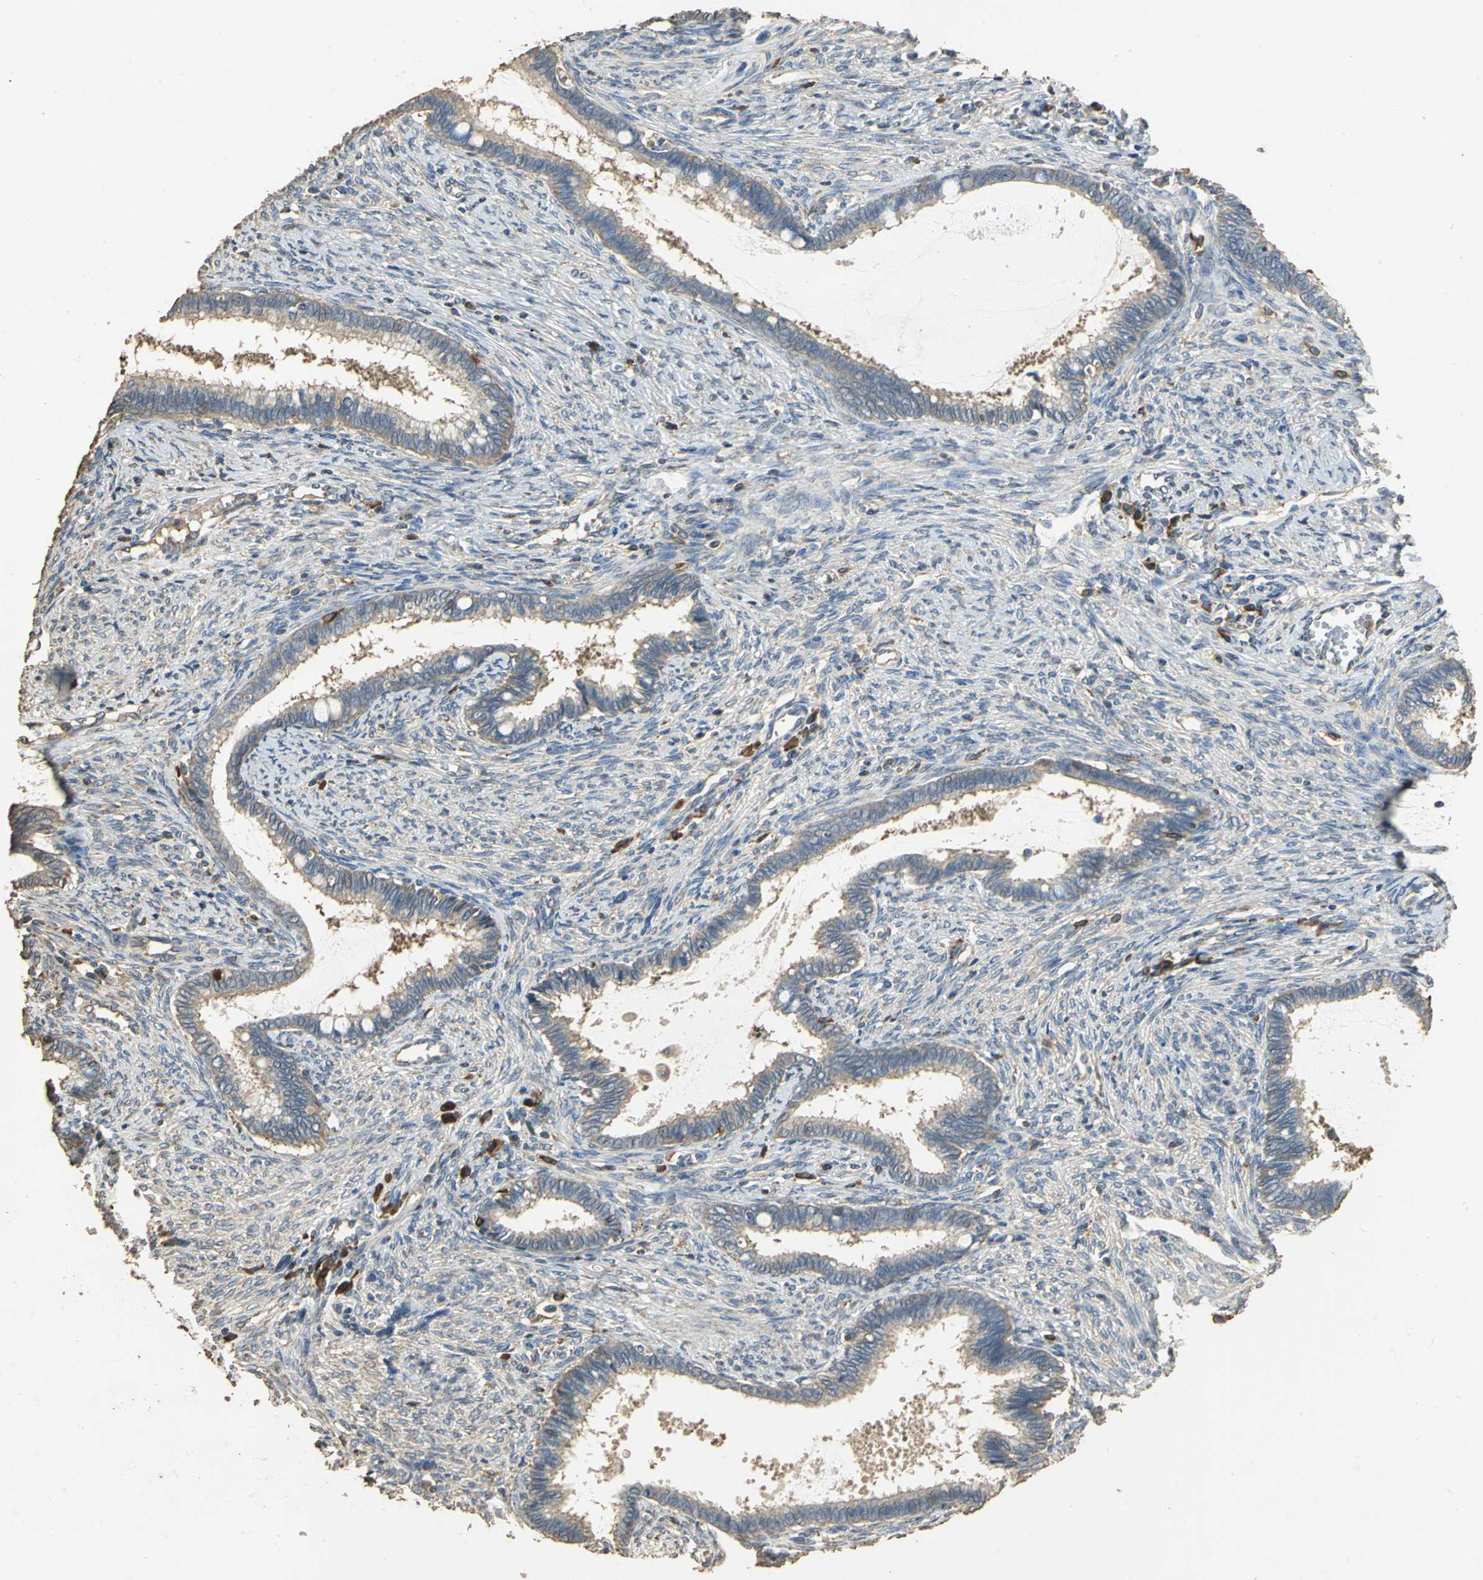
{"staining": {"intensity": "weak", "quantity": "25%-75%", "location": "cytoplasmic/membranous"}, "tissue": "cervical cancer", "cell_type": "Tumor cells", "image_type": "cancer", "snomed": [{"axis": "morphology", "description": "Adenocarcinoma, NOS"}, {"axis": "topography", "description": "Cervix"}], "caption": "Tumor cells display low levels of weak cytoplasmic/membranous positivity in about 25%-75% of cells in human adenocarcinoma (cervical).", "gene": "ACSL4", "patient": {"sex": "female", "age": 44}}